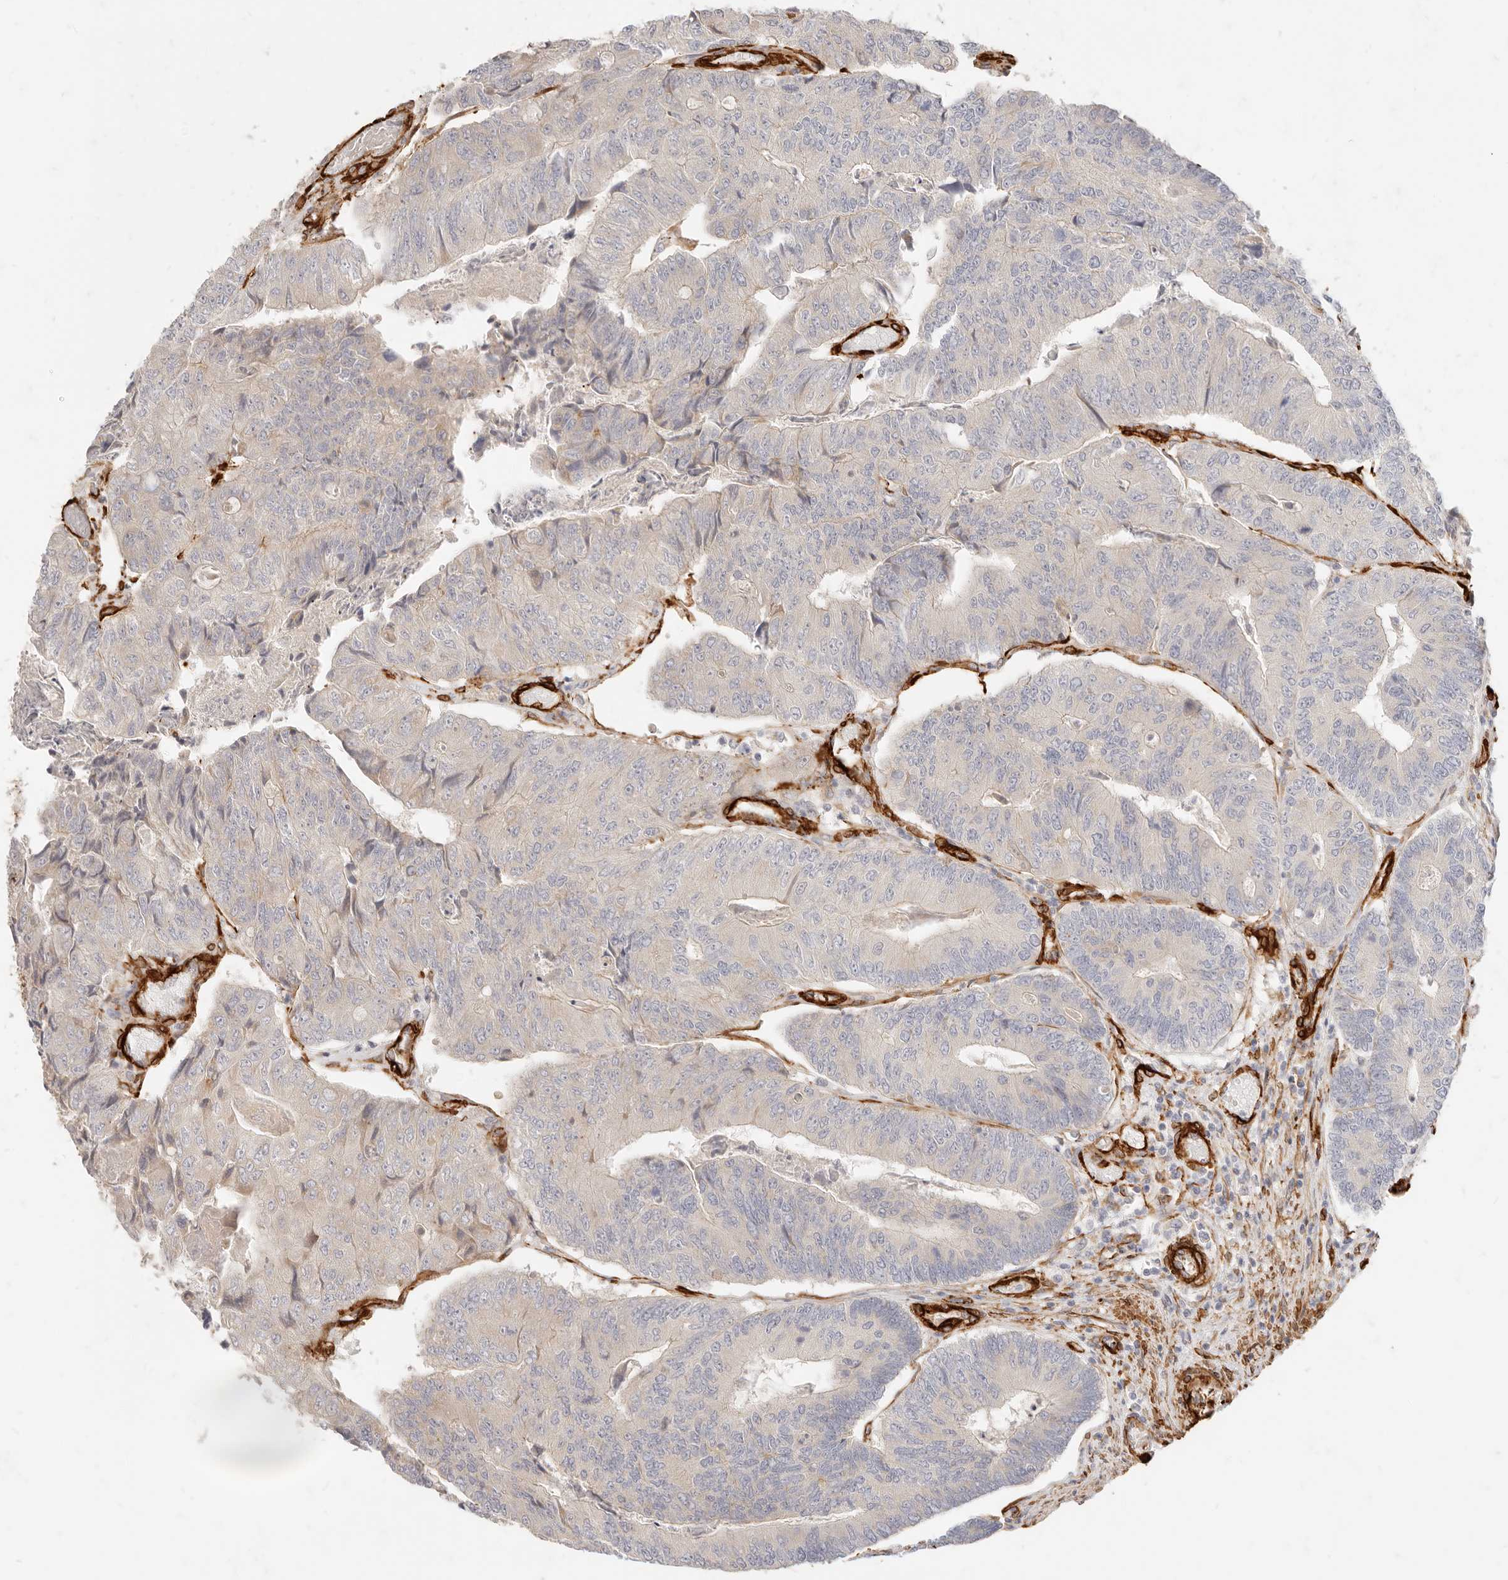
{"staining": {"intensity": "negative", "quantity": "none", "location": "none"}, "tissue": "colorectal cancer", "cell_type": "Tumor cells", "image_type": "cancer", "snomed": [{"axis": "morphology", "description": "Adenocarcinoma, NOS"}, {"axis": "topography", "description": "Colon"}], "caption": "IHC photomicrograph of neoplastic tissue: human adenocarcinoma (colorectal) stained with DAB (3,3'-diaminobenzidine) shows no significant protein expression in tumor cells.", "gene": "TMTC2", "patient": {"sex": "female", "age": 67}}